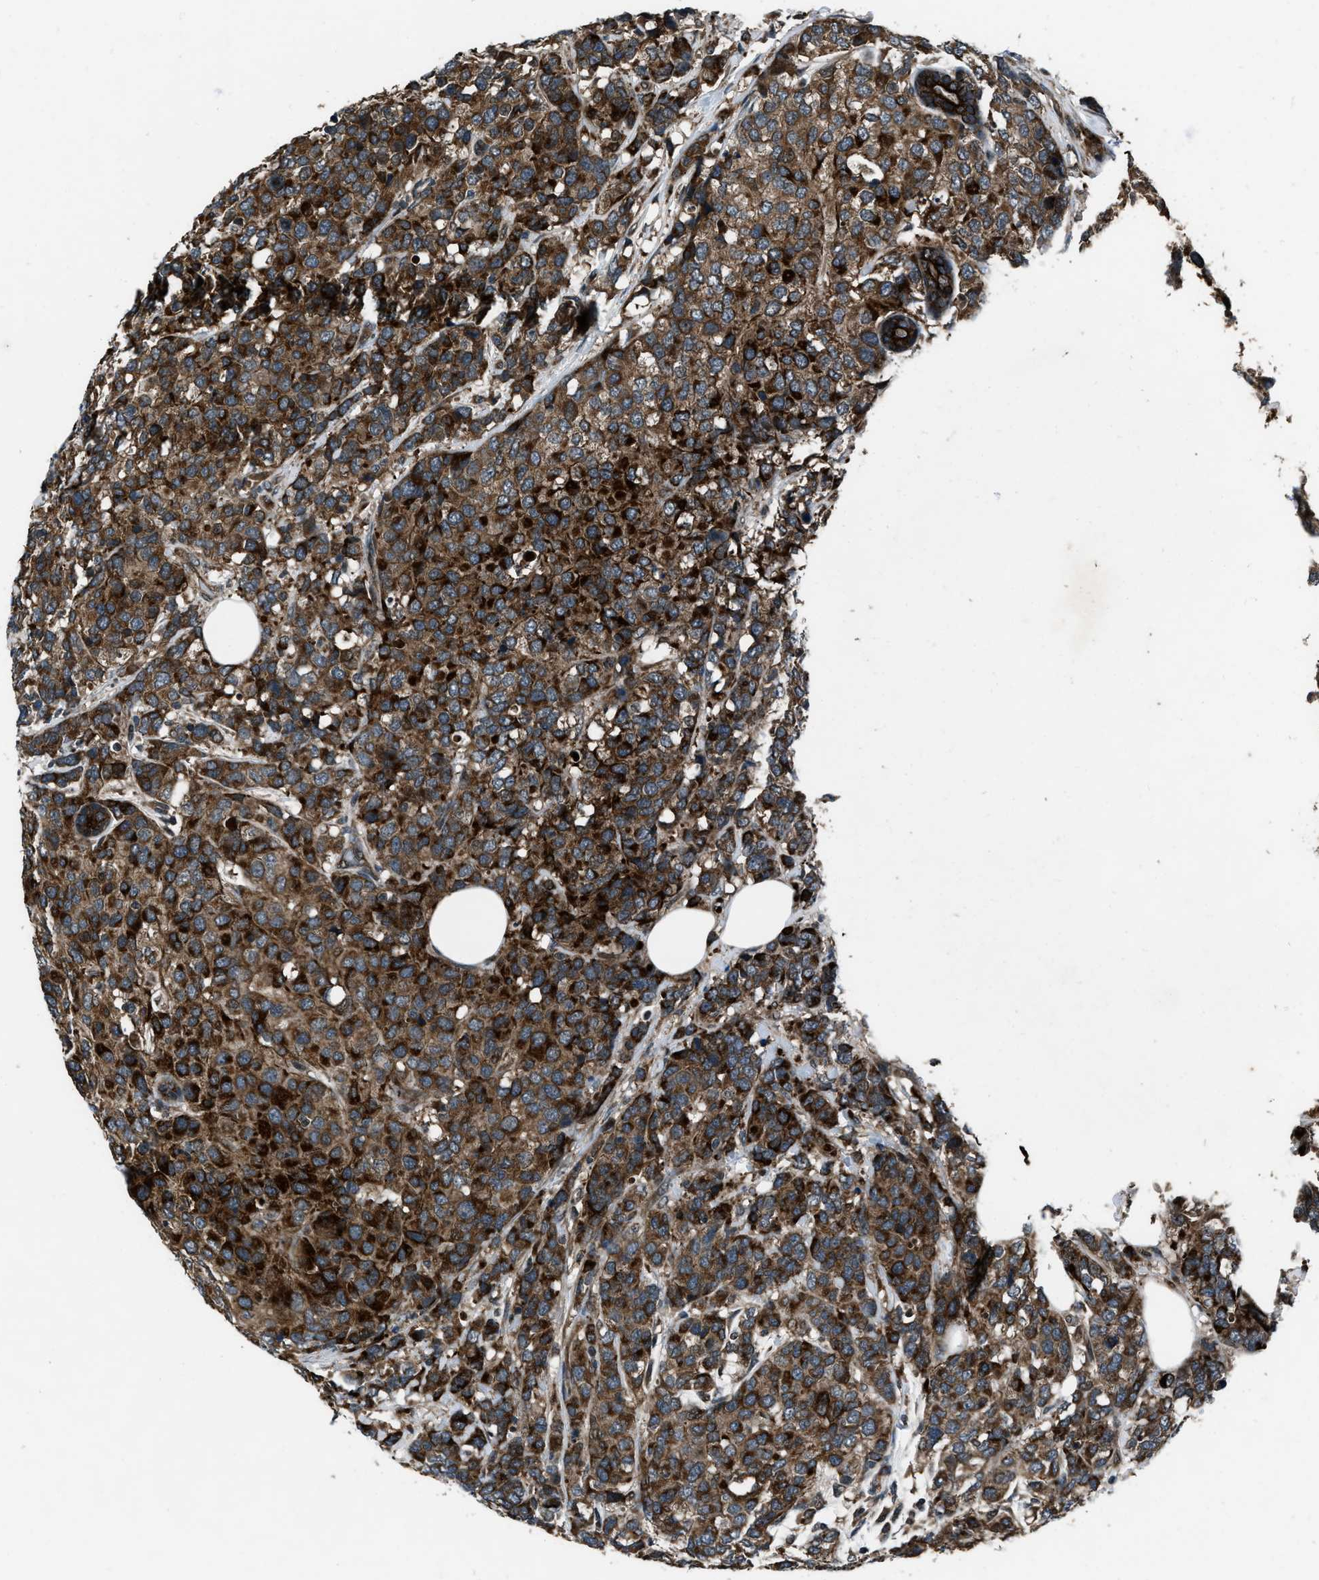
{"staining": {"intensity": "strong", "quantity": ">75%", "location": "cytoplasmic/membranous"}, "tissue": "breast cancer", "cell_type": "Tumor cells", "image_type": "cancer", "snomed": [{"axis": "morphology", "description": "Lobular carcinoma"}, {"axis": "topography", "description": "Breast"}], "caption": "Brown immunohistochemical staining in human breast lobular carcinoma displays strong cytoplasmic/membranous expression in approximately >75% of tumor cells. (Brightfield microscopy of DAB IHC at high magnification).", "gene": "IRAK4", "patient": {"sex": "female", "age": 59}}